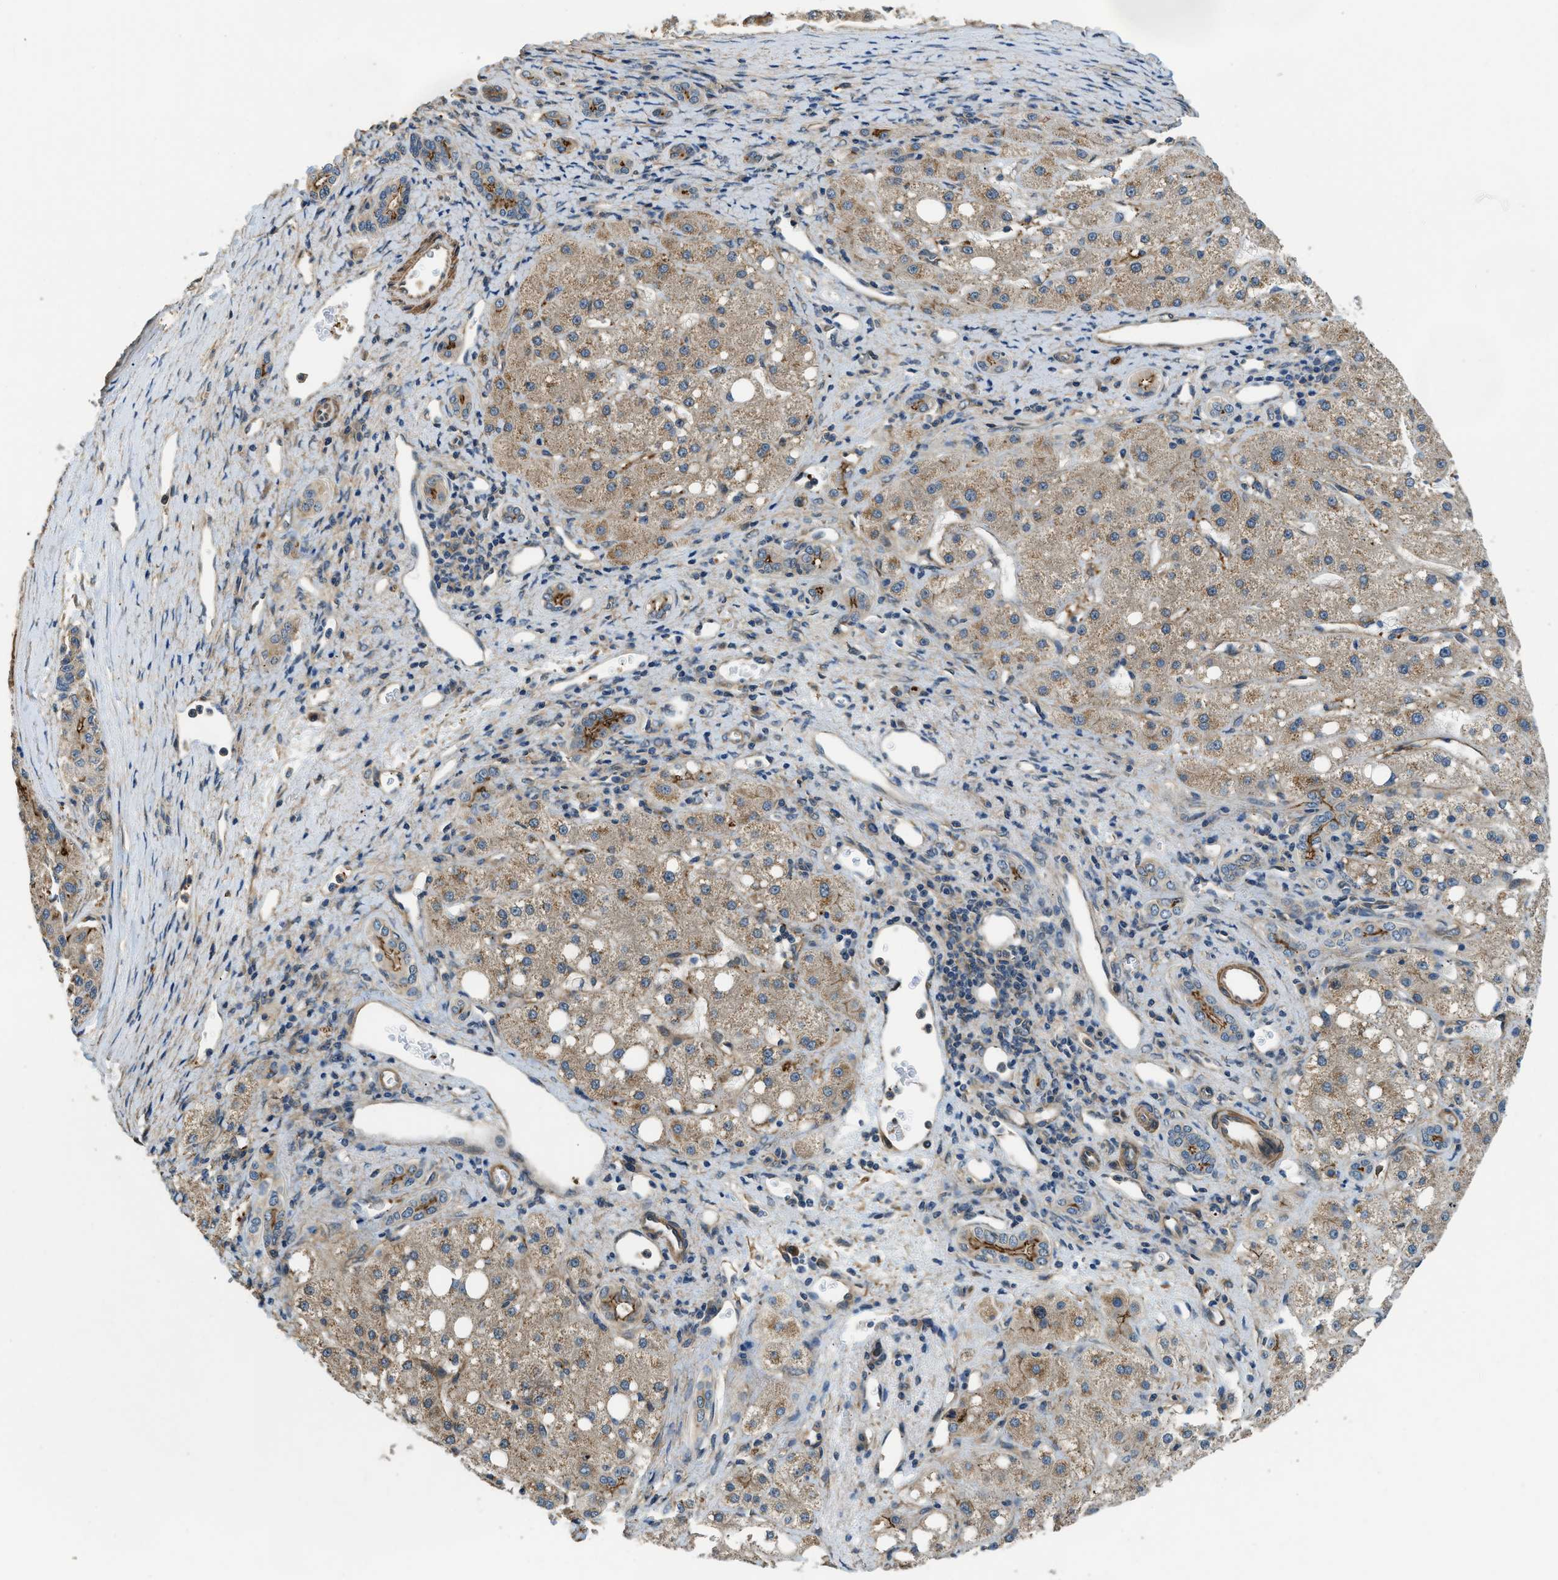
{"staining": {"intensity": "moderate", "quantity": ">75%", "location": "cytoplasmic/membranous"}, "tissue": "liver cancer", "cell_type": "Tumor cells", "image_type": "cancer", "snomed": [{"axis": "morphology", "description": "Carcinoma, Hepatocellular, NOS"}, {"axis": "topography", "description": "Liver"}], "caption": "Immunohistochemistry (IHC) of liver cancer (hepatocellular carcinoma) reveals medium levels of moderate cytoplasmic/membranous positivity in about >75% of tumor cells.", "gene": "CGN", "patient": {"sex": "male", "age": 80}}